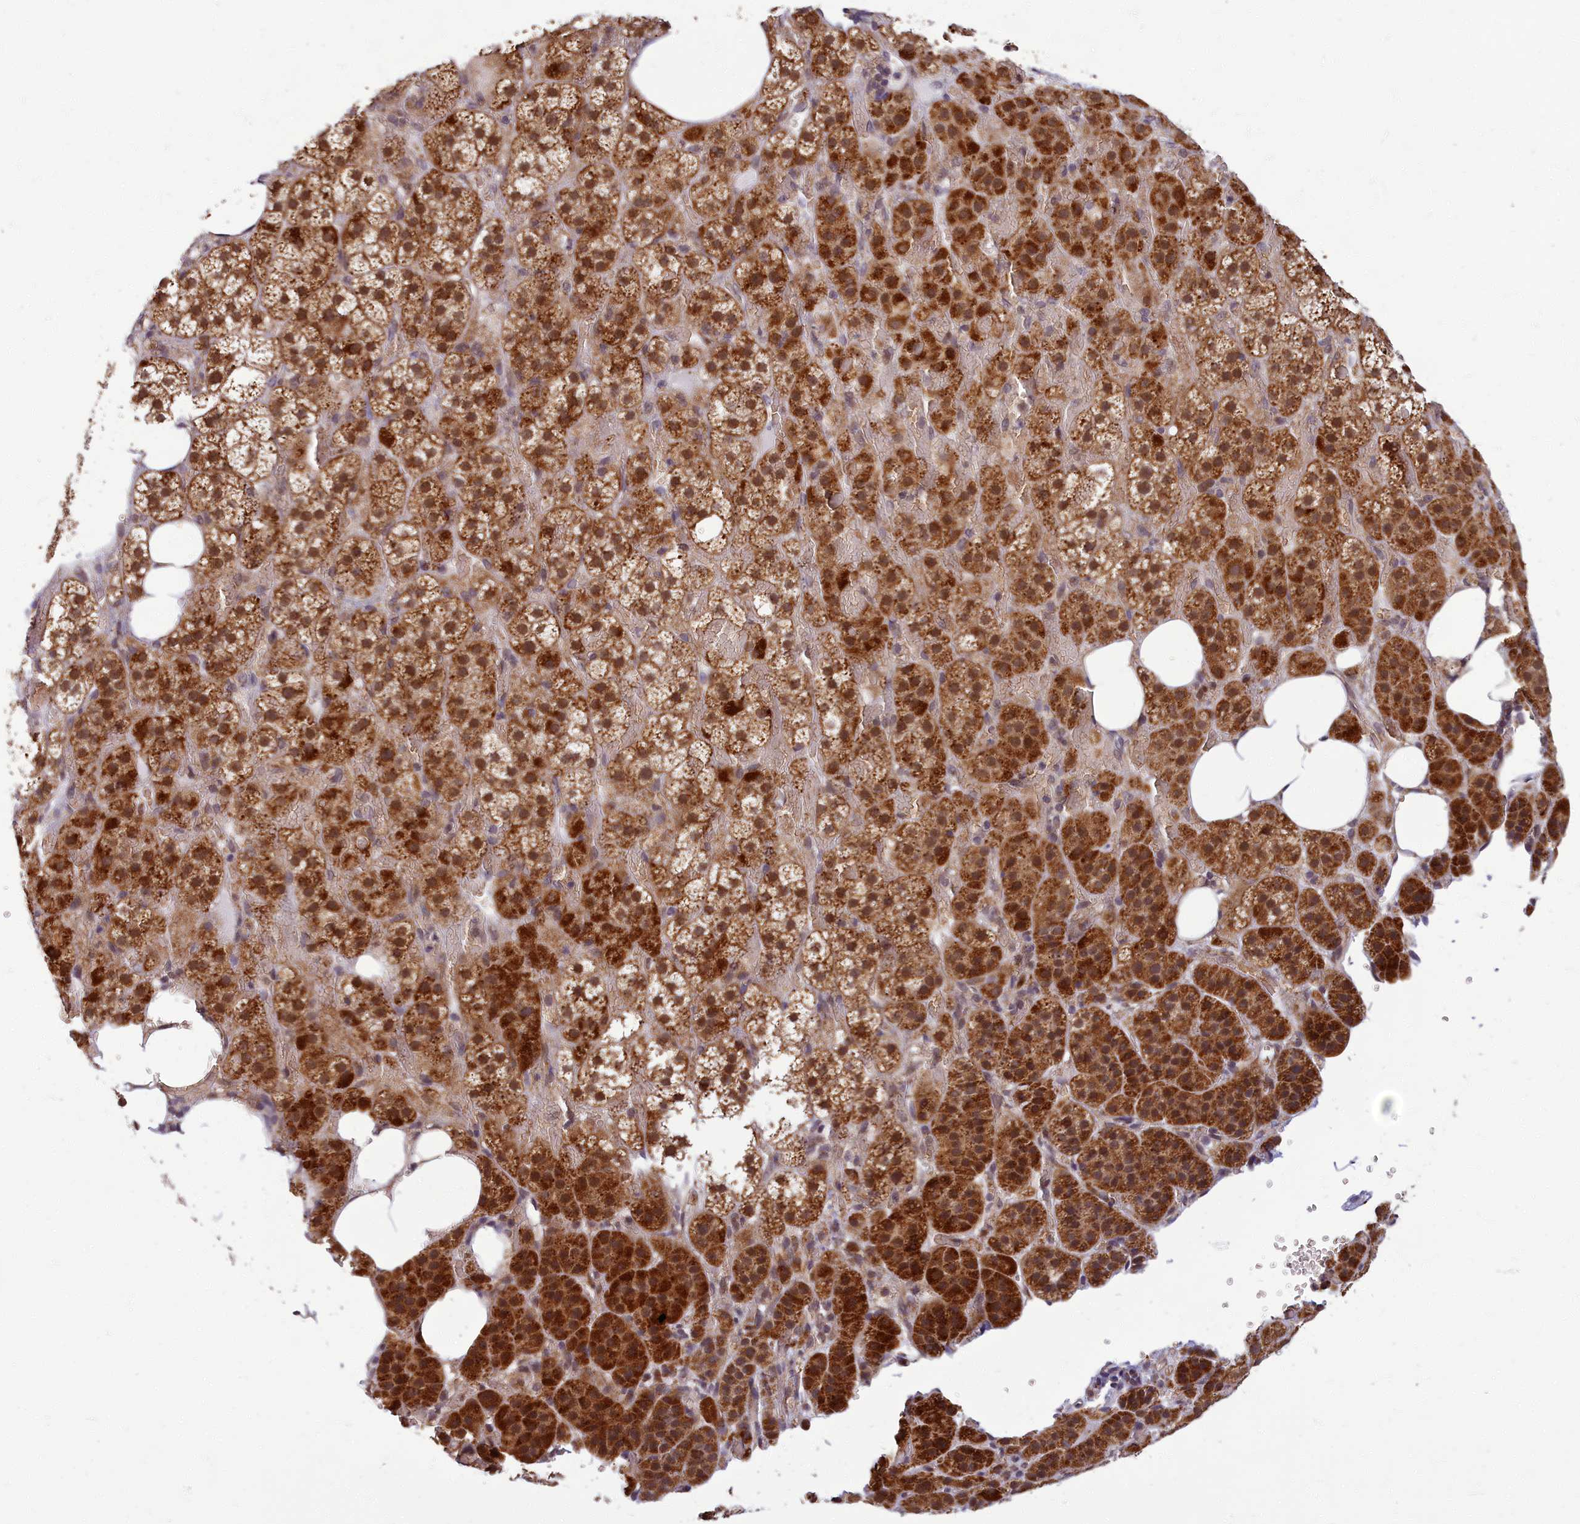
{"staining": {"intensity": "strong", "quantity": ">75%", "location": "cytoplasmic/membranous,nuclear"}, "tissue": "adrenal gland", "cell_type": "Glandular cells", "image_type": "normal", "snomed": [{"axis": "morphology", "description": "Normal tissue, NOS"}, {"axis": "topography", "description": "Adrenal gland"}], "caption": "High-magnification brightfield microscopy of normal adrenal gland stained with DAB (3,3'-diaminobenzidine) (brown) and counterstained with hematoxylin (blue). glandular cells exhibit strong cytoplasmic/membranous,nuclear positivity is appreciated in approximately>75% of cells. The staining was performed using DAB, with brown indicating positive protein expression. Nuclei are stained blue with hematoxylin.", "gene": "EARS2", "patient": {"sex": "female", "age": 59}}